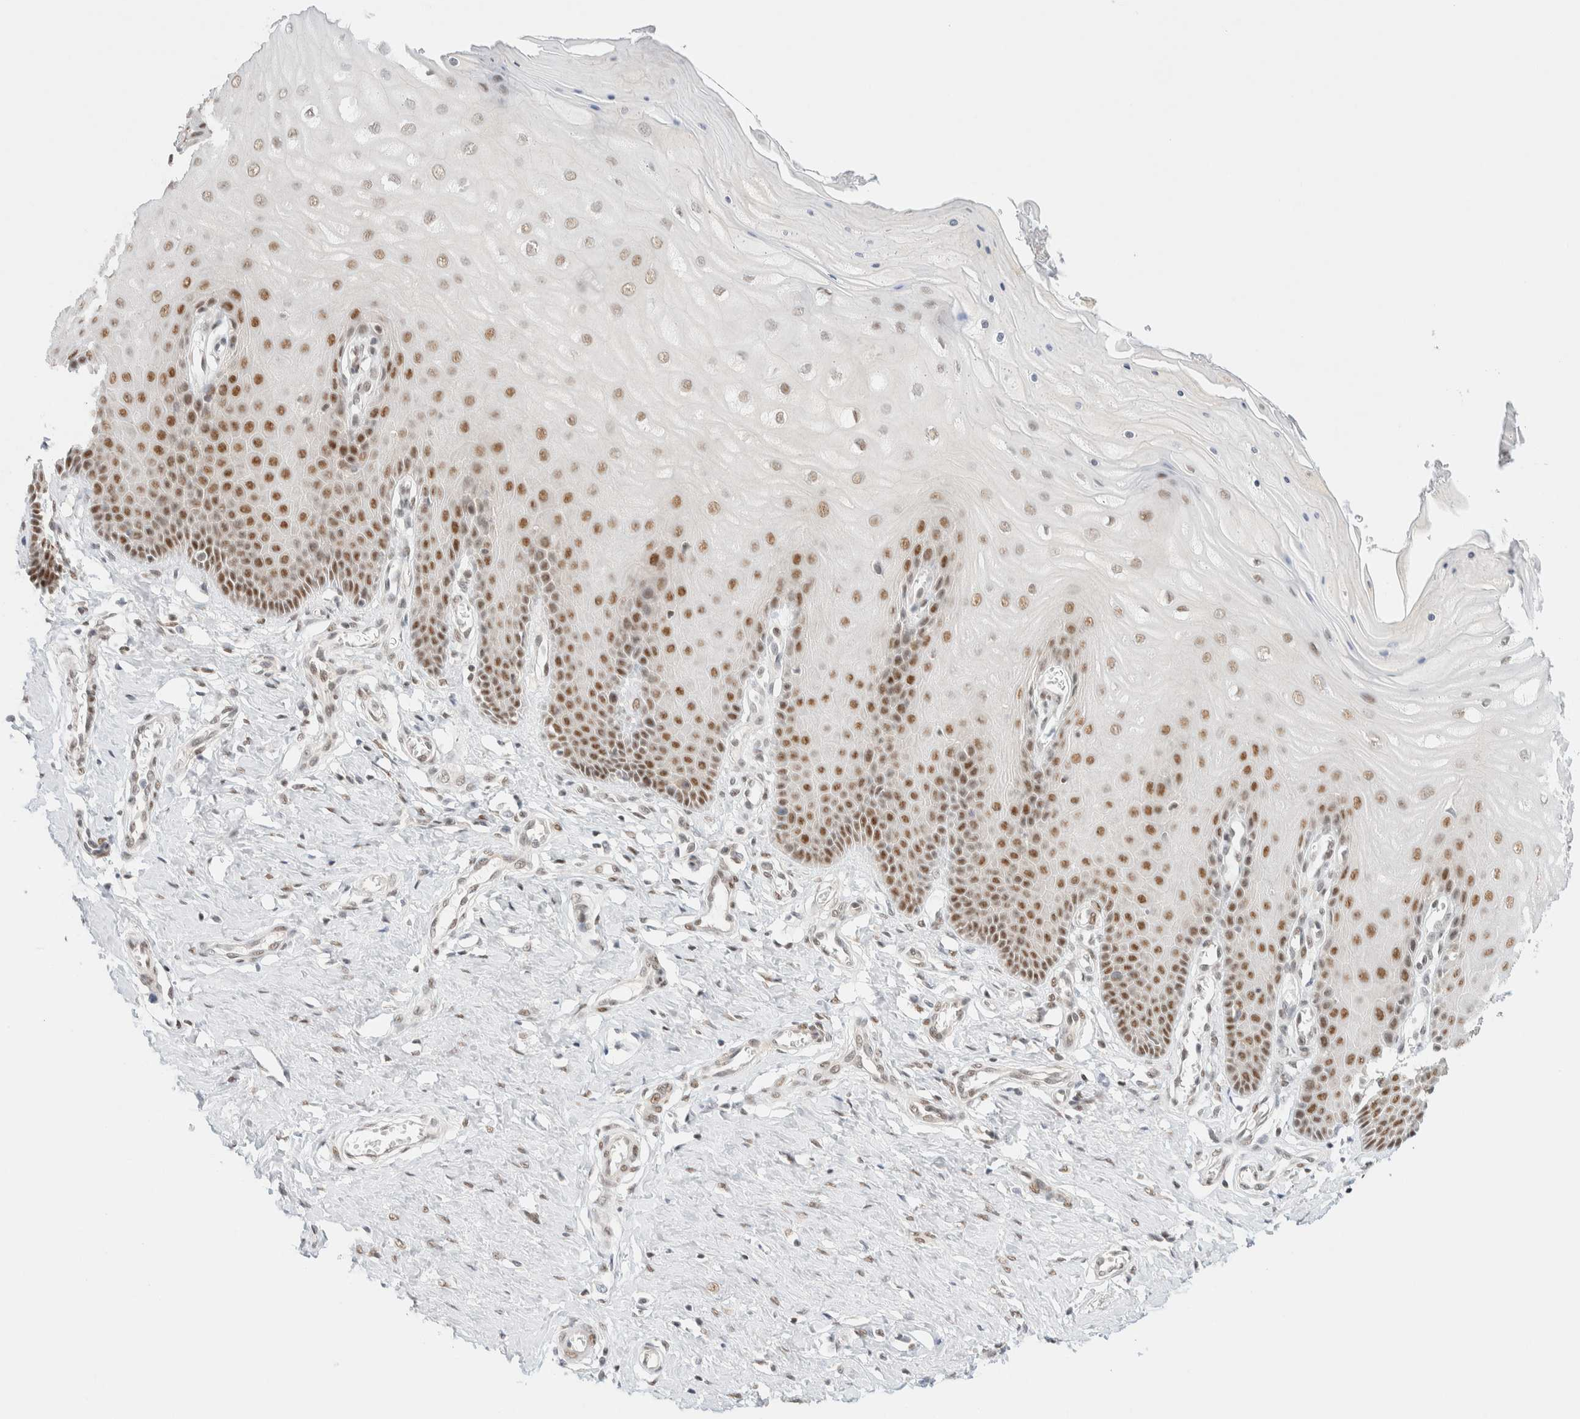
{"staining": {"intensity": "moderate", "quantity": ">75%", "location": "nuclear"}, "tissue": "cervix", "cell_type": "Glandular cells", "image_type": "normal", "snomed": [{"axis": "morphology", "description": "Normal tissue, NOS"}, {"axis": "topography", "description": "Cervix"}], "caption": "IHC of benign cervix exhibits medium levels of moderate nuclear positivity in about >75% of glandular cells.", "gene": "PYGO2", "patient": {"sex": "female", "age": 55}}